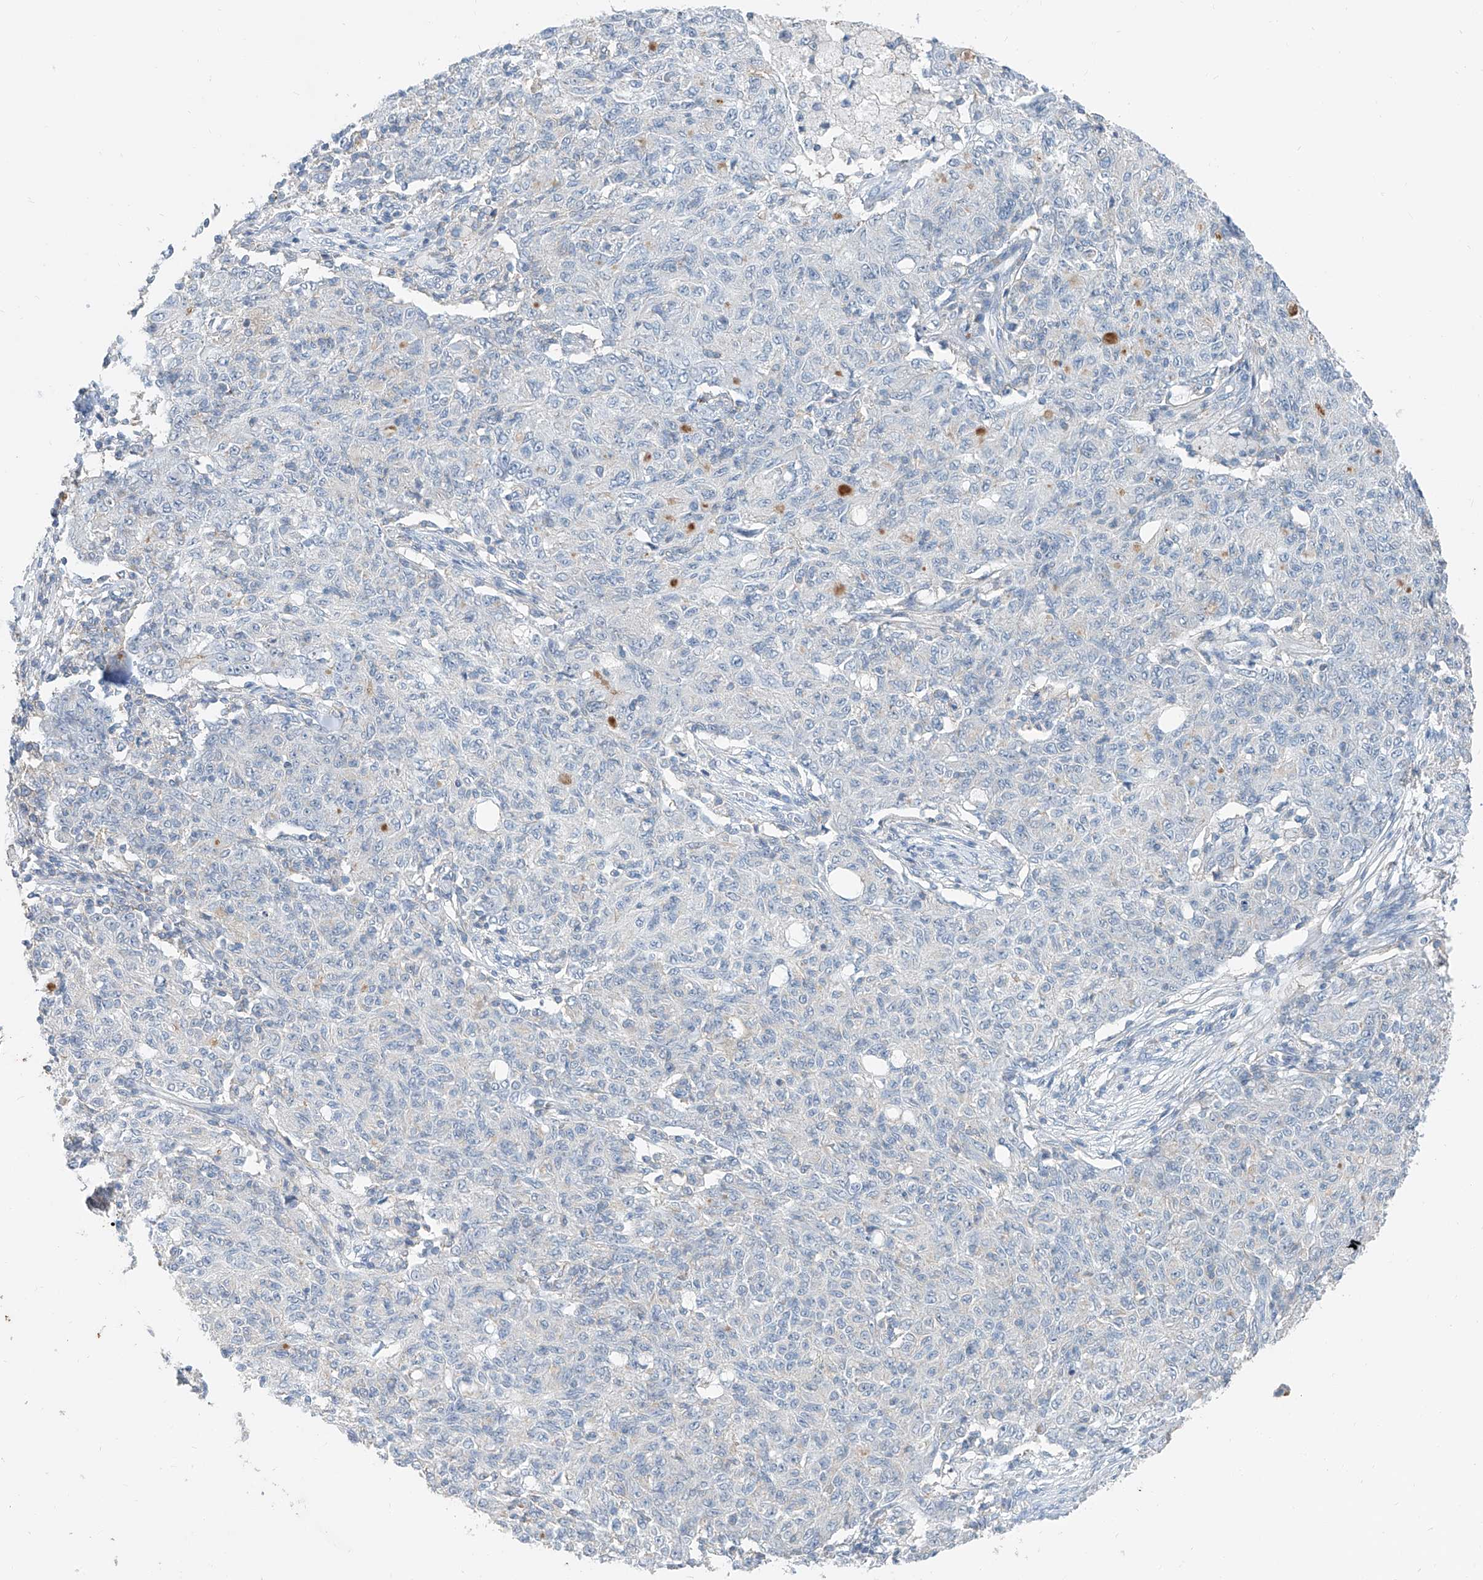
{"staining": {"intensity": "negative", "quantity": "none", "location": "none"}, "tissue": "ovarian cancer", "cell_type": "Tumor cells", "image_type": "cancer", "snomed": [{"axis": "morphology", "description": "Carcinoma, endometroid"}, {"axis": "topography", "description": "Ovary"}], "caption": "There is no significant expression in tumor cells of ovarian cancer.", "gene": "ANKRD34A", "patient": {"sex": "female", "age": 42}}